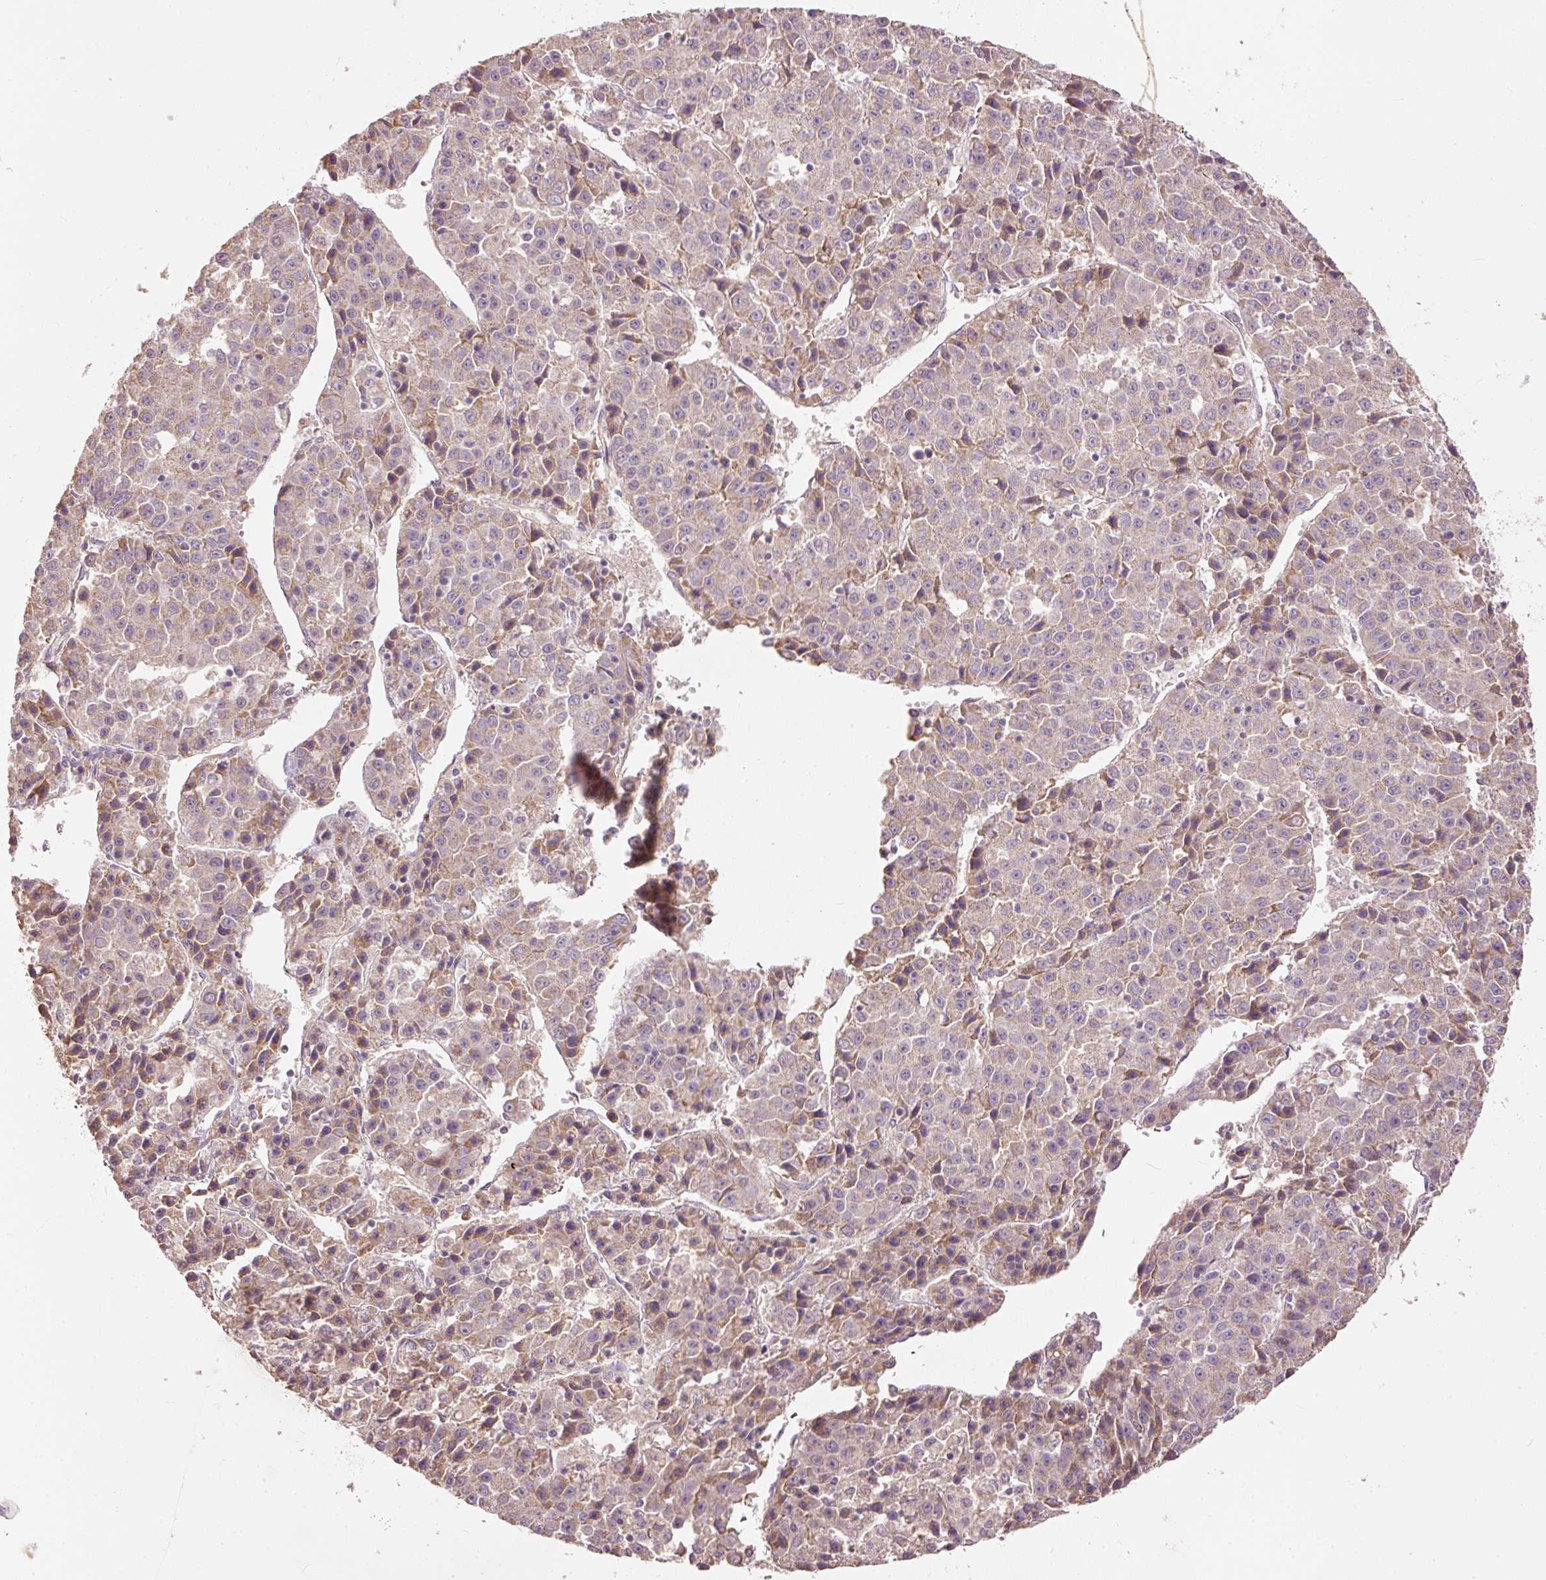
{"staining": {"intensity": "moderate", "quantity": "<25%", "location": "cytoplasmic/membranous"}, "tissue": "liver cancer", "cell_type": "Tumor cells", "image_type": "cancer", "snomed": [{"axis": "morphology", "description": "Carcinoma, Hepatocellular, NOS"}, {"axis": "topography", "description": "Liver"}], "caption": "Brown immunohistochemical staining in liver cancer displays moderate cytoplasmic/membranous staining in about <25% of tumor cells. Immunohistochemistry stains the protein in brown and the nuclei are stained blue.", "gene": "PSENEN", "patient": {"sex": "female", "age": 53}}